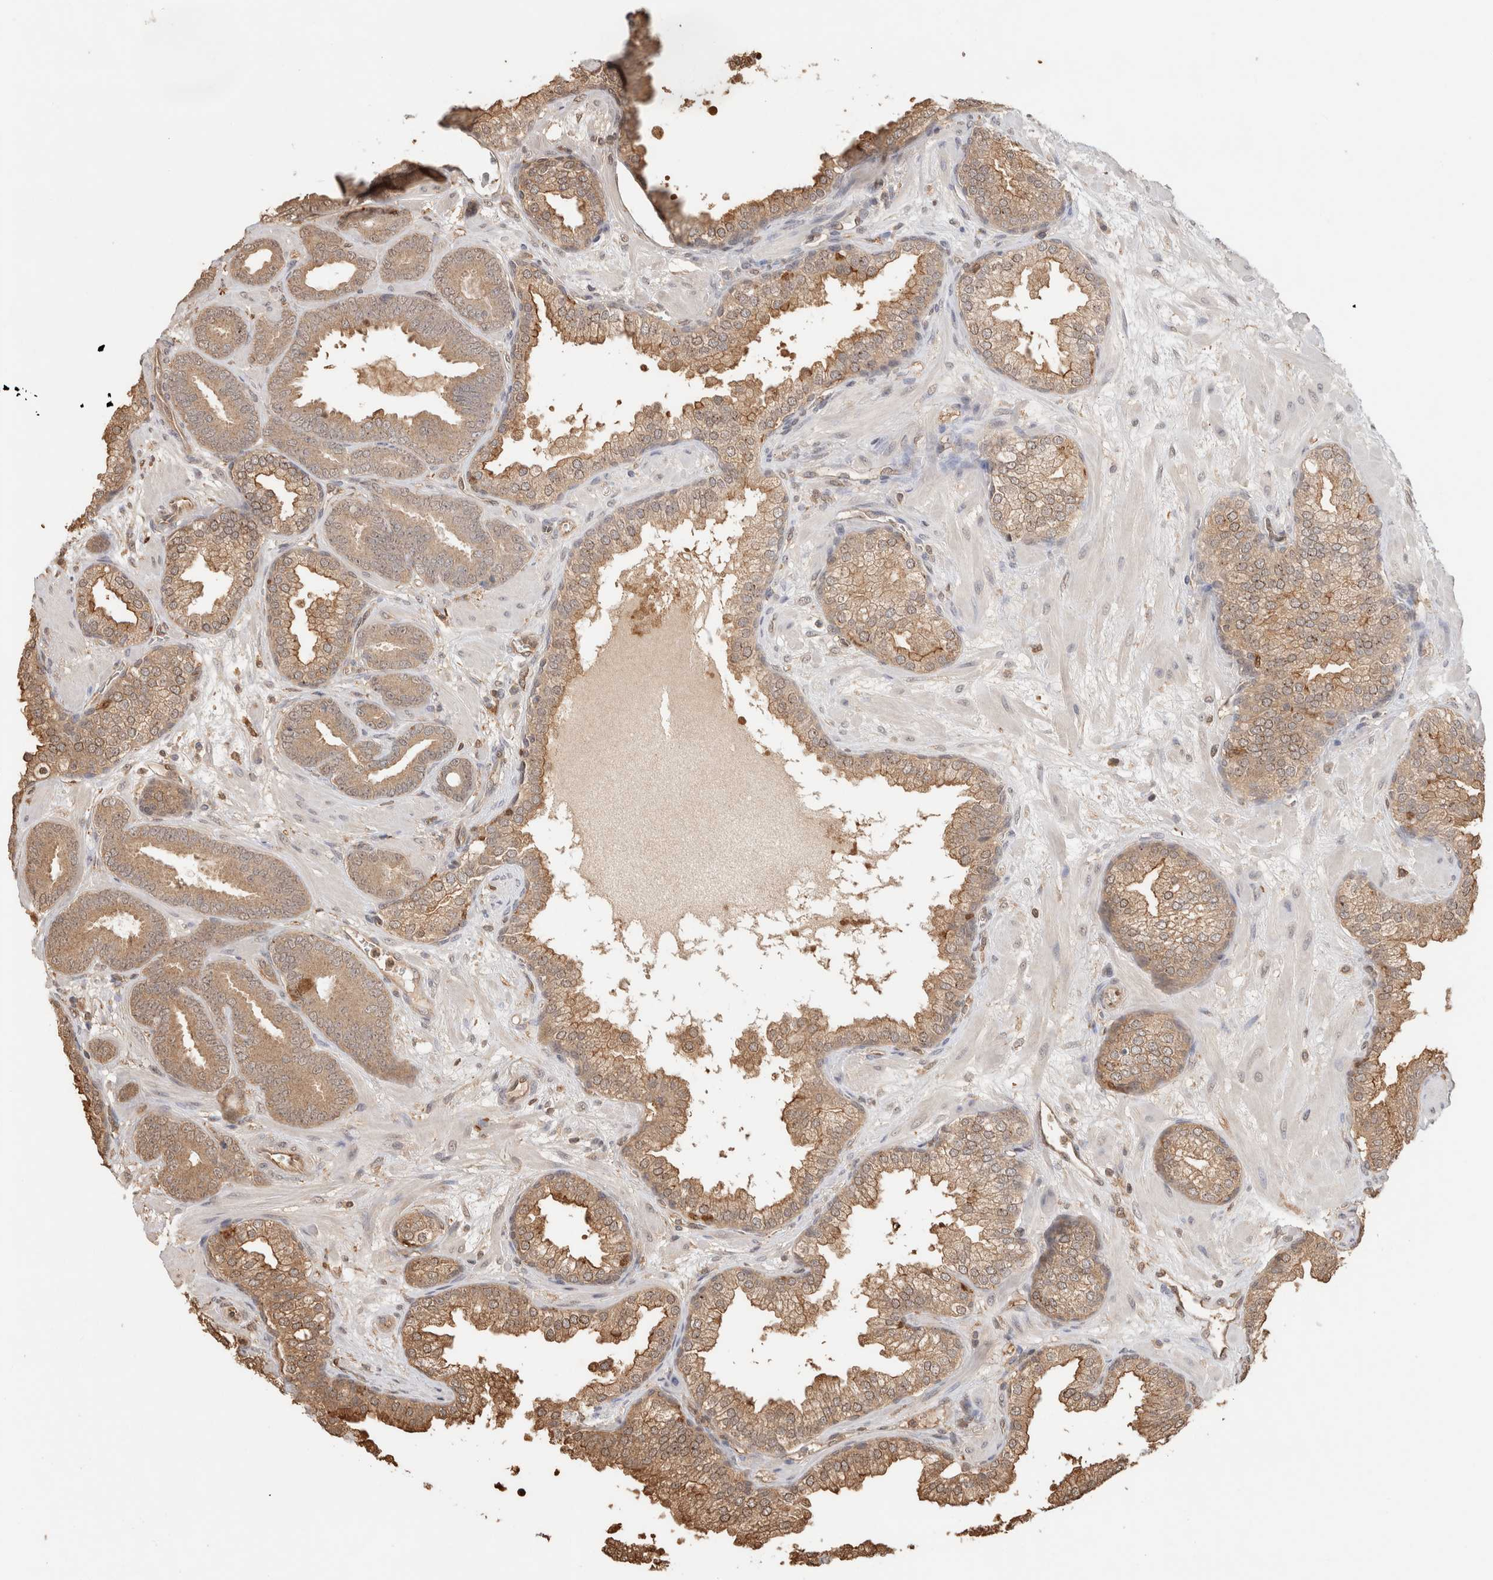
{"staining": {"intensity": "moderate", "quantity": ">75%", "location": "cytoplasmic/membranous,nuclear"}, "tissue": "prostate cancer", "cell_type": "Tumor cells", "image_type": "cancer", "snomed": [{"axis": "morphology", "description": "Adenocarcinoma, Low grade"}, {"axis": "topography", "description": "Prostate"}], "caption": "Moderate cytoplasmic/membranous and nuclear positivity is identified in approximately >75% of tumor cells in prostate cancer (low-grade adenocarcinoma). (Brightfield microscopy of DAB IHC at high magnification).", "gene": "YWHAH", "patient": {"sex": "male", "age": 62}}